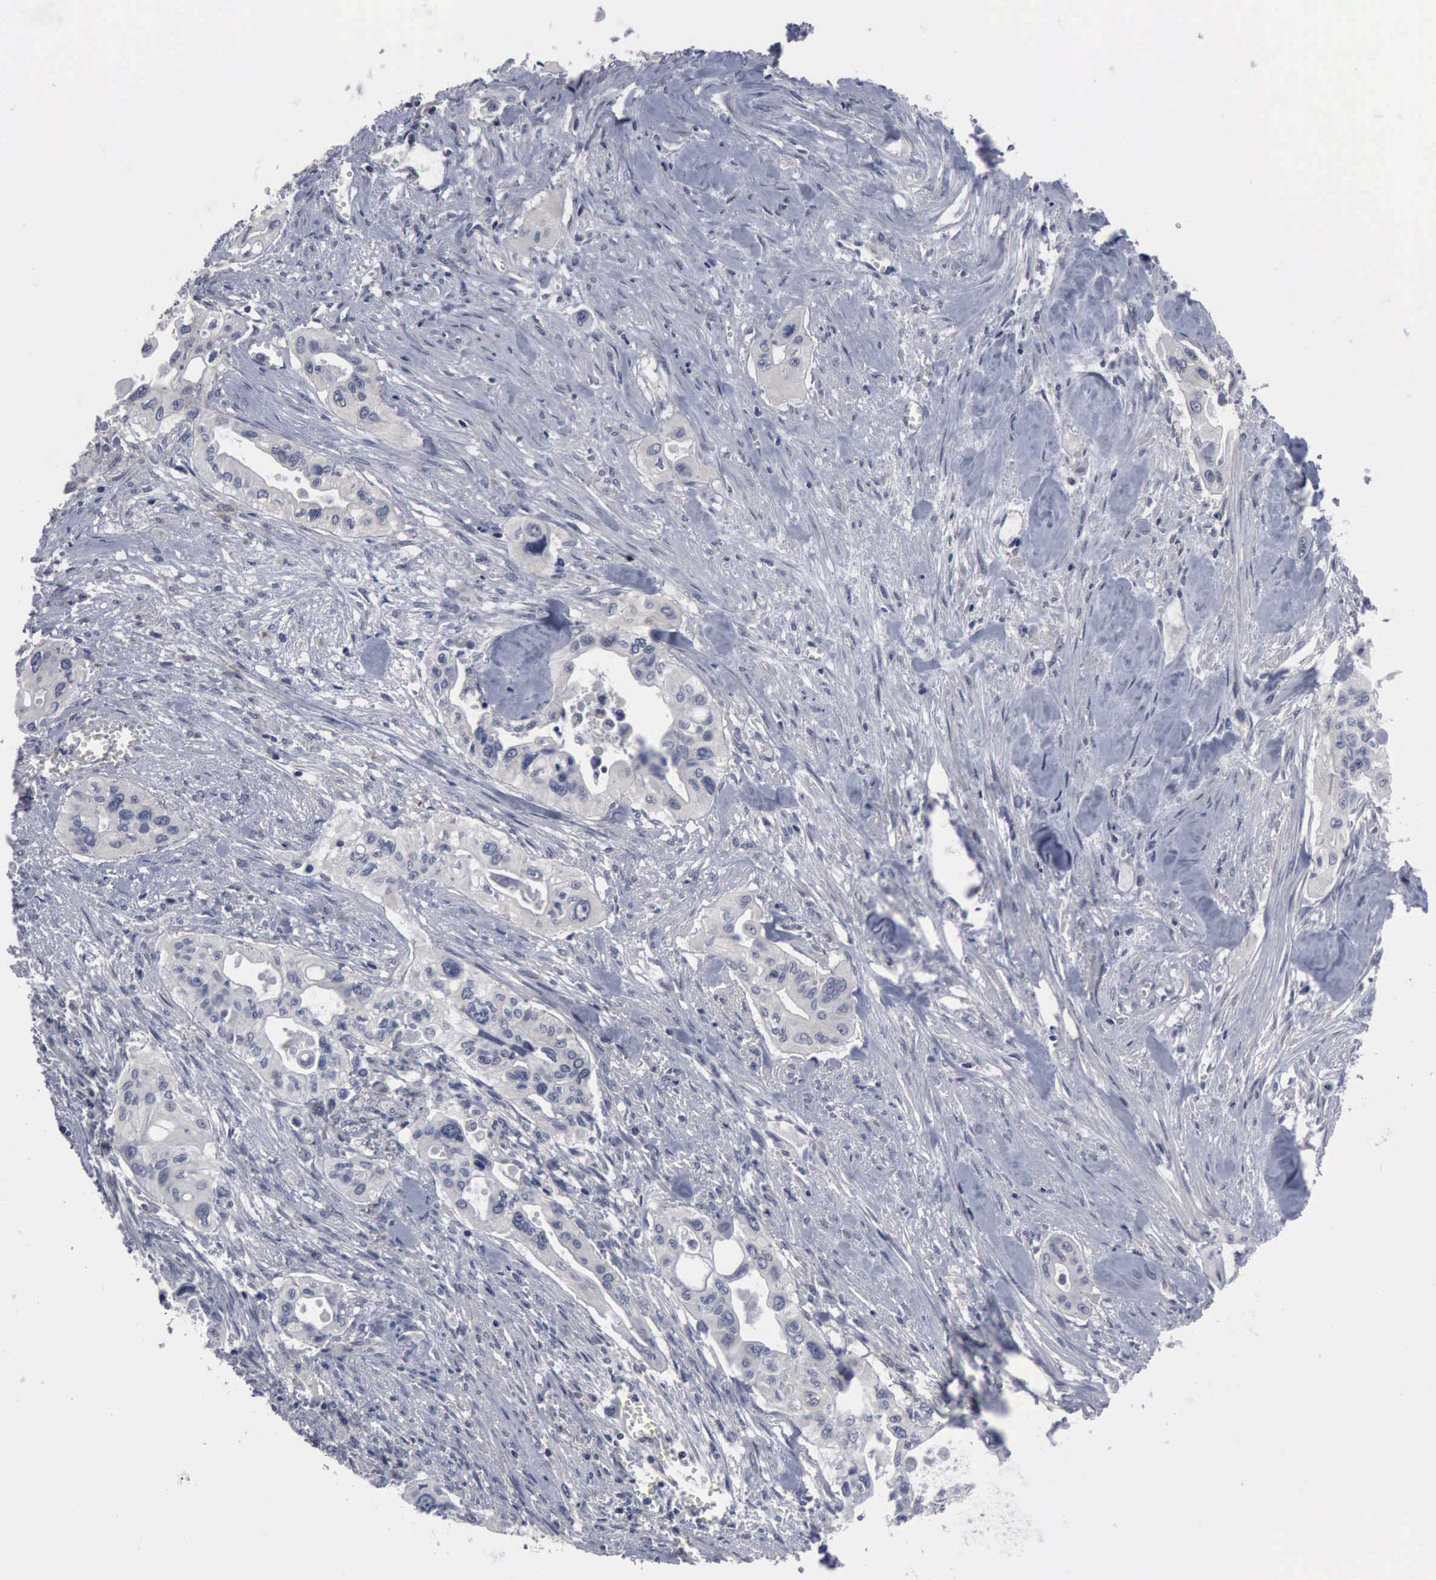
{"staining": {"intensity": "negative", "quantity": "none", "location": "none"}, "tissue": "pancreatic cancer", "cell_type": "Tumor cells", "image_type": "cancer", "snomed": [{"axis": "morphology", "description": "Adenocarcinoma, NOS"}, {"axis": "topography", "description": "Pancreas"}], "caption": "This histopathology image is of pancreatic cancer stained with immunohistochemistry (IHC) to label a protein in brown with the nuclei are counter-stained blue. There is no expression in tumor cells.", "gene": "MYO18B", "patient": {"sex": "male", "age": 77}}